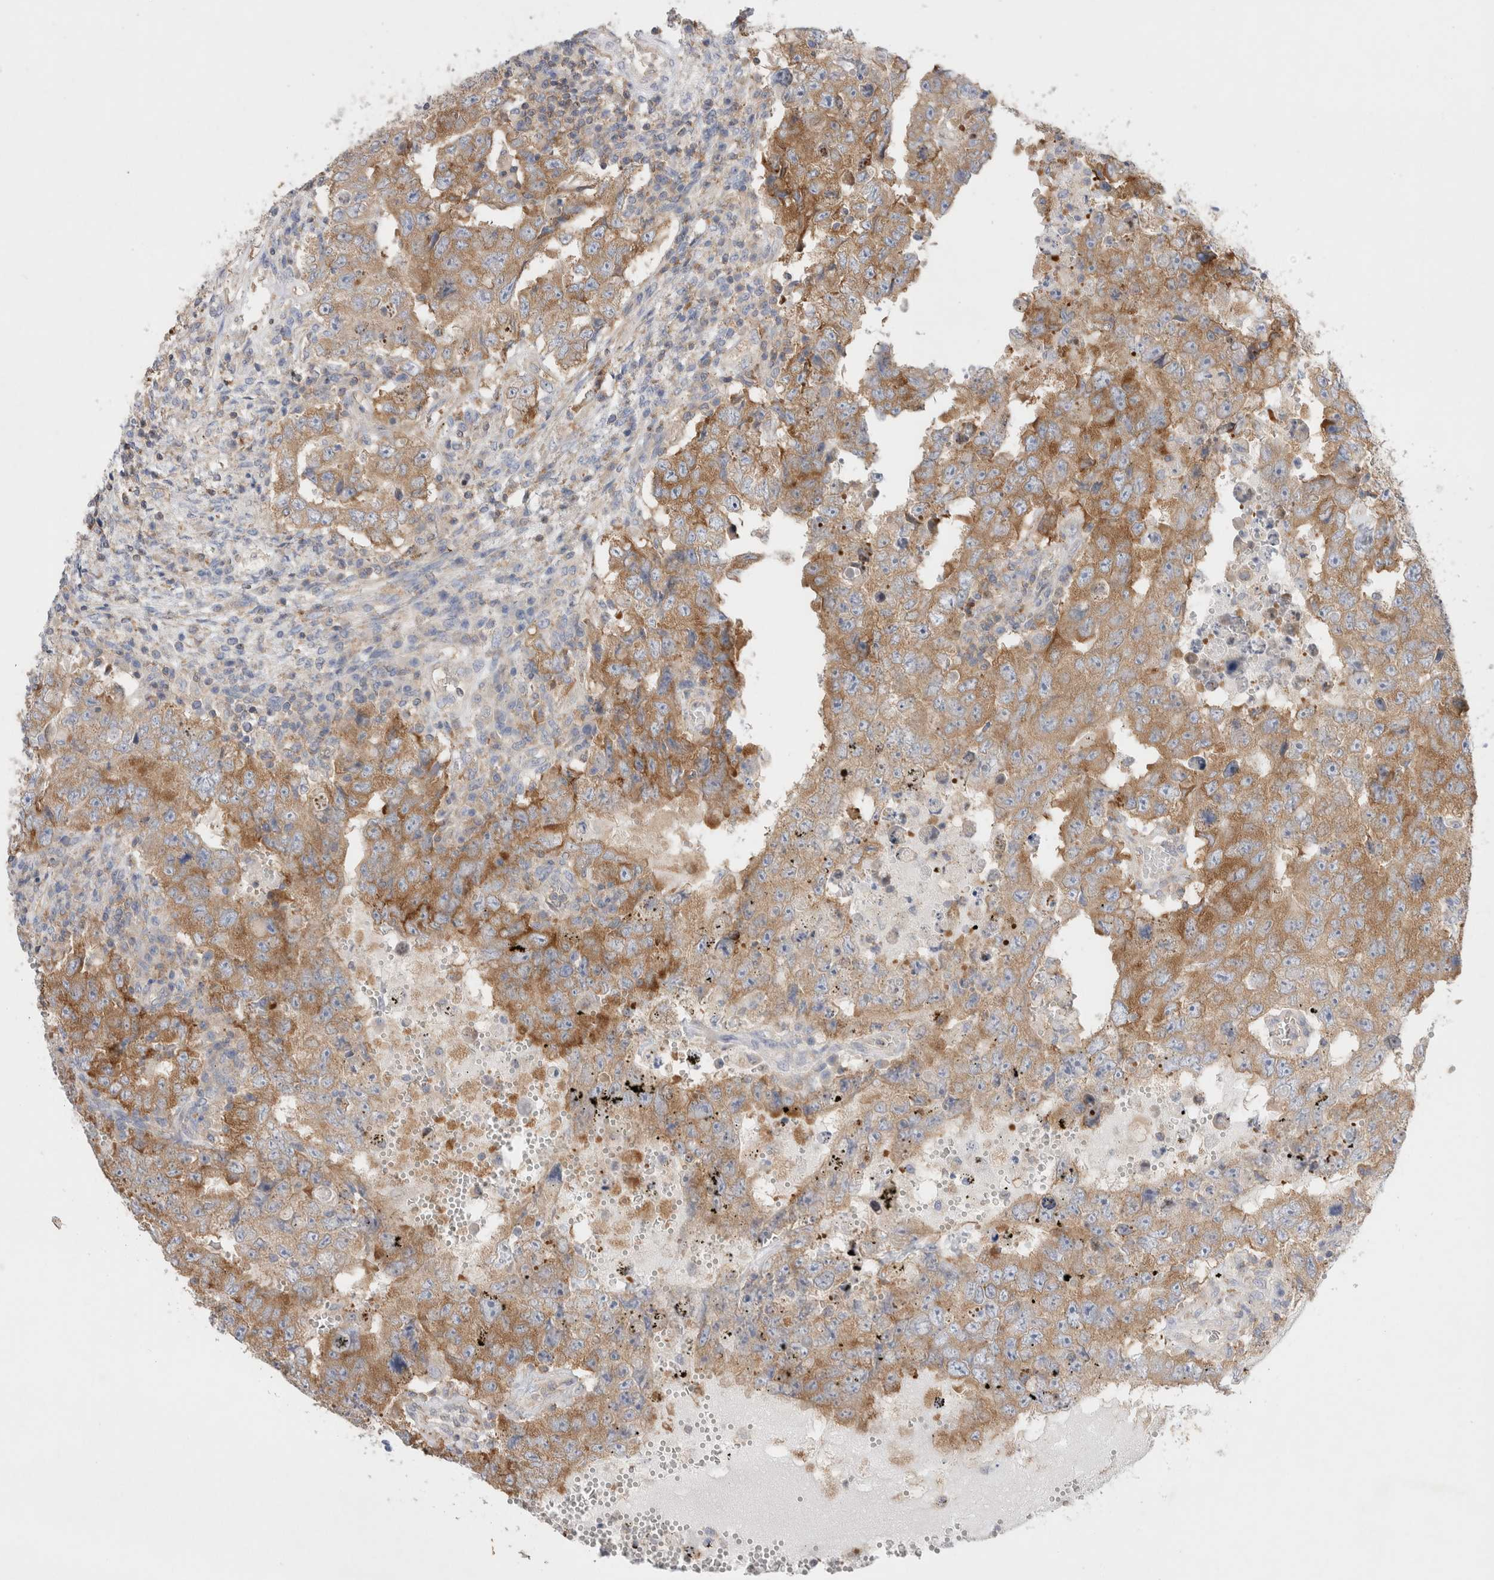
{"staining": {"intensity": "moderate", "quantity": ">75%", "location": "cytoplasmic/membranous"}, "tissue": "testis cancer", "cell_type": "Tumor cells", "image_type": "cancer", "snomed": [{"axis": "morphology", "description": "Carcinoma, Embryonal, NOS"}, {"axis": "topography", "description": "Testis"}], "caption": "Brown immunohistochemical staining in human testis embryonal carcinoma exhibits moderate cytoplasmic/membranous expression in about >75% of tumor cells. (IHC, brightfield microscopy, high magnification).", "gene": "ZNF23", "patient": {"sex": "male", "age": 26}}